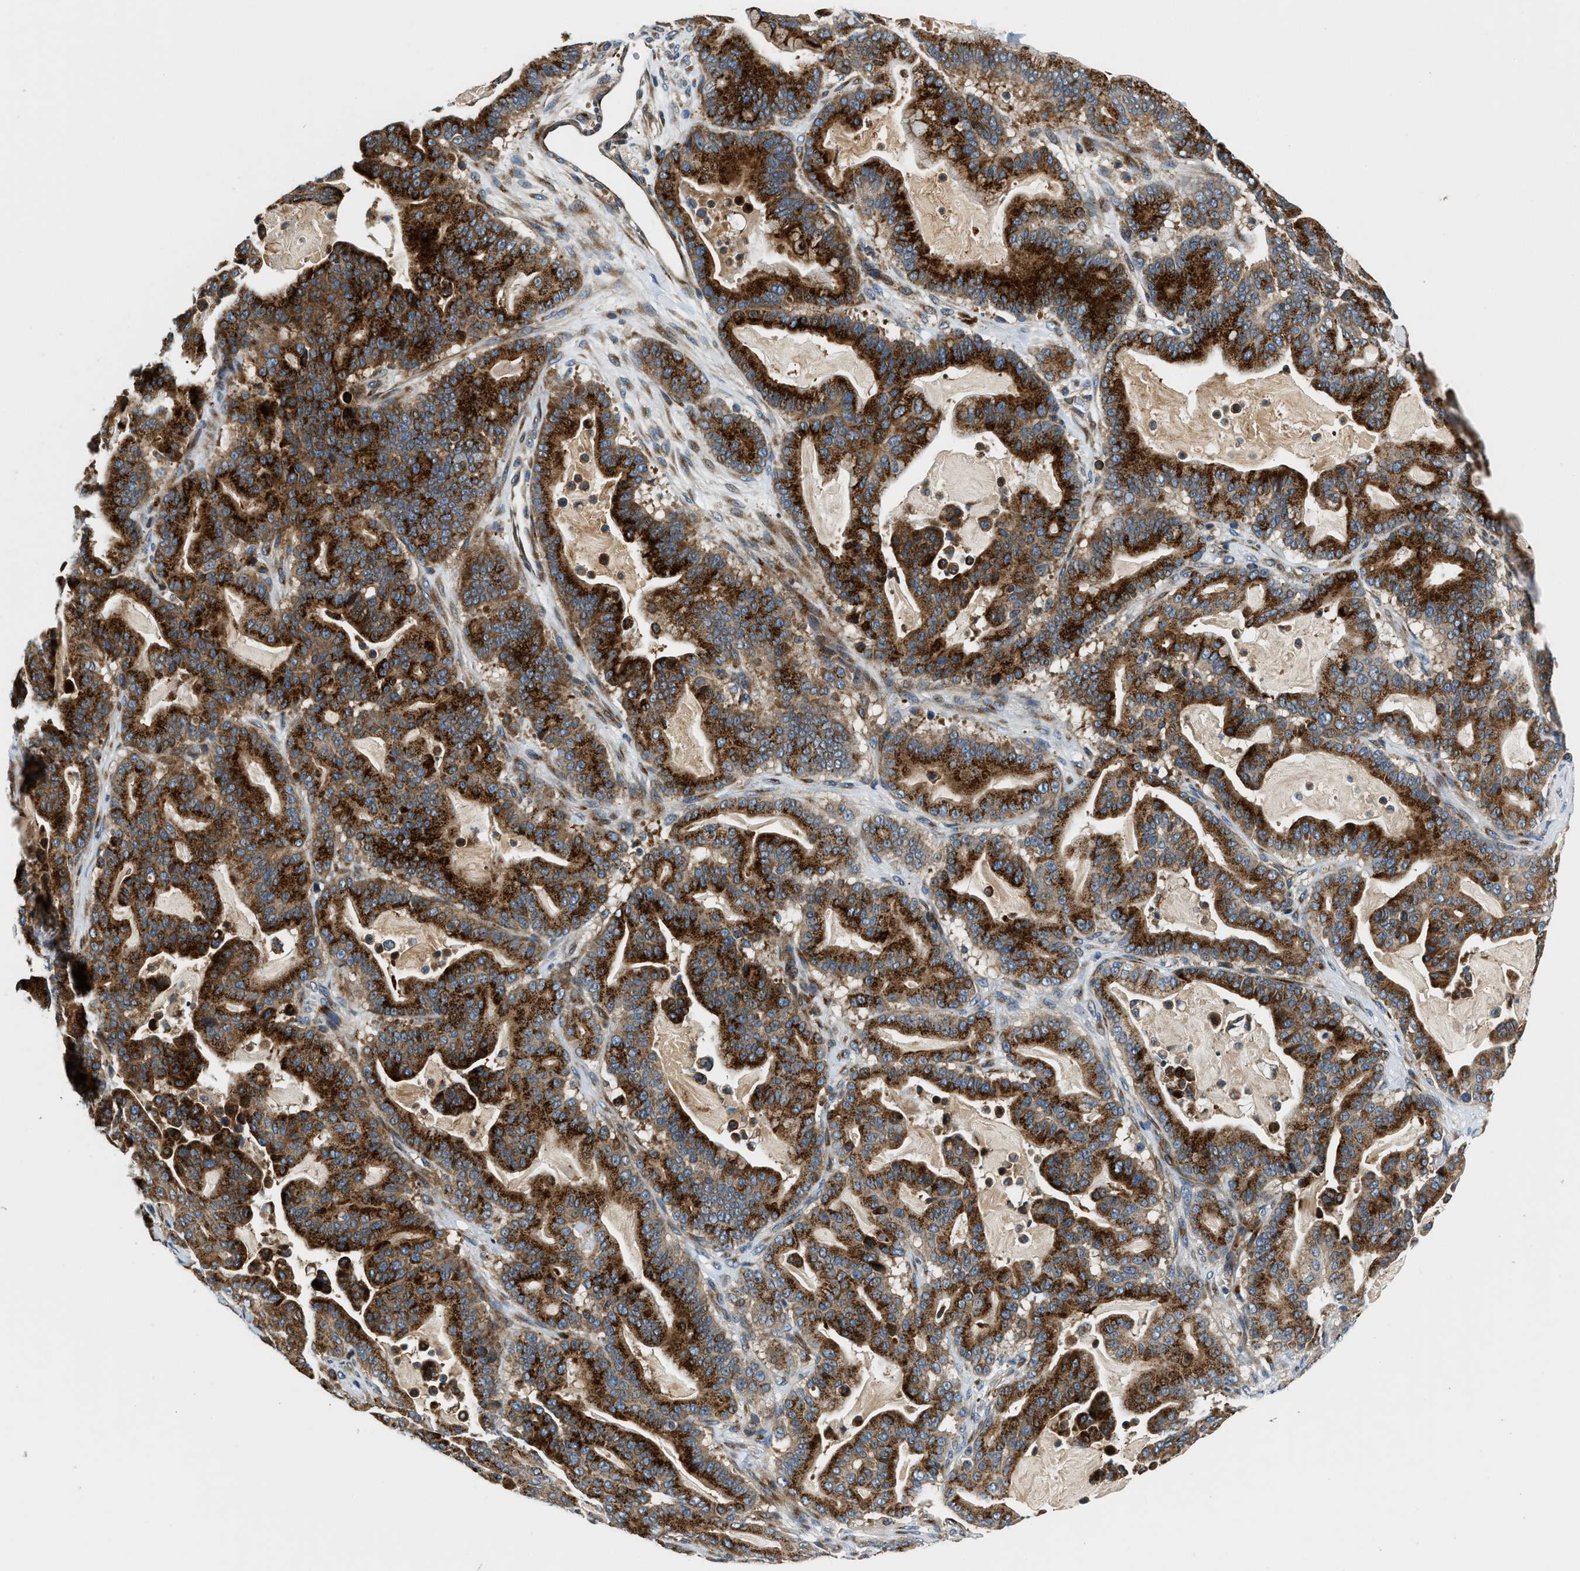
{"staining": {"intensity": "strong", "quantity": ">75%", "location": "cytoplasmic/membranous"}, "tissue": "pancreatic cancer", "cell_type": "Tumor cells", "image_type": "cancer", "snomed": [{"axis": "morphology", "description": "Adenocarcinoma, NOS"}, {"axis": "topography", "description": "Pancreas"}], "caption": "Immunohistochemical staining of pancreatic cancer reveals strong cytoplasmic/membranous protein staining in approximately >75% of tumor cells.", "gene": "FUT8", "patient": {"sex": "male", "age": 63}}